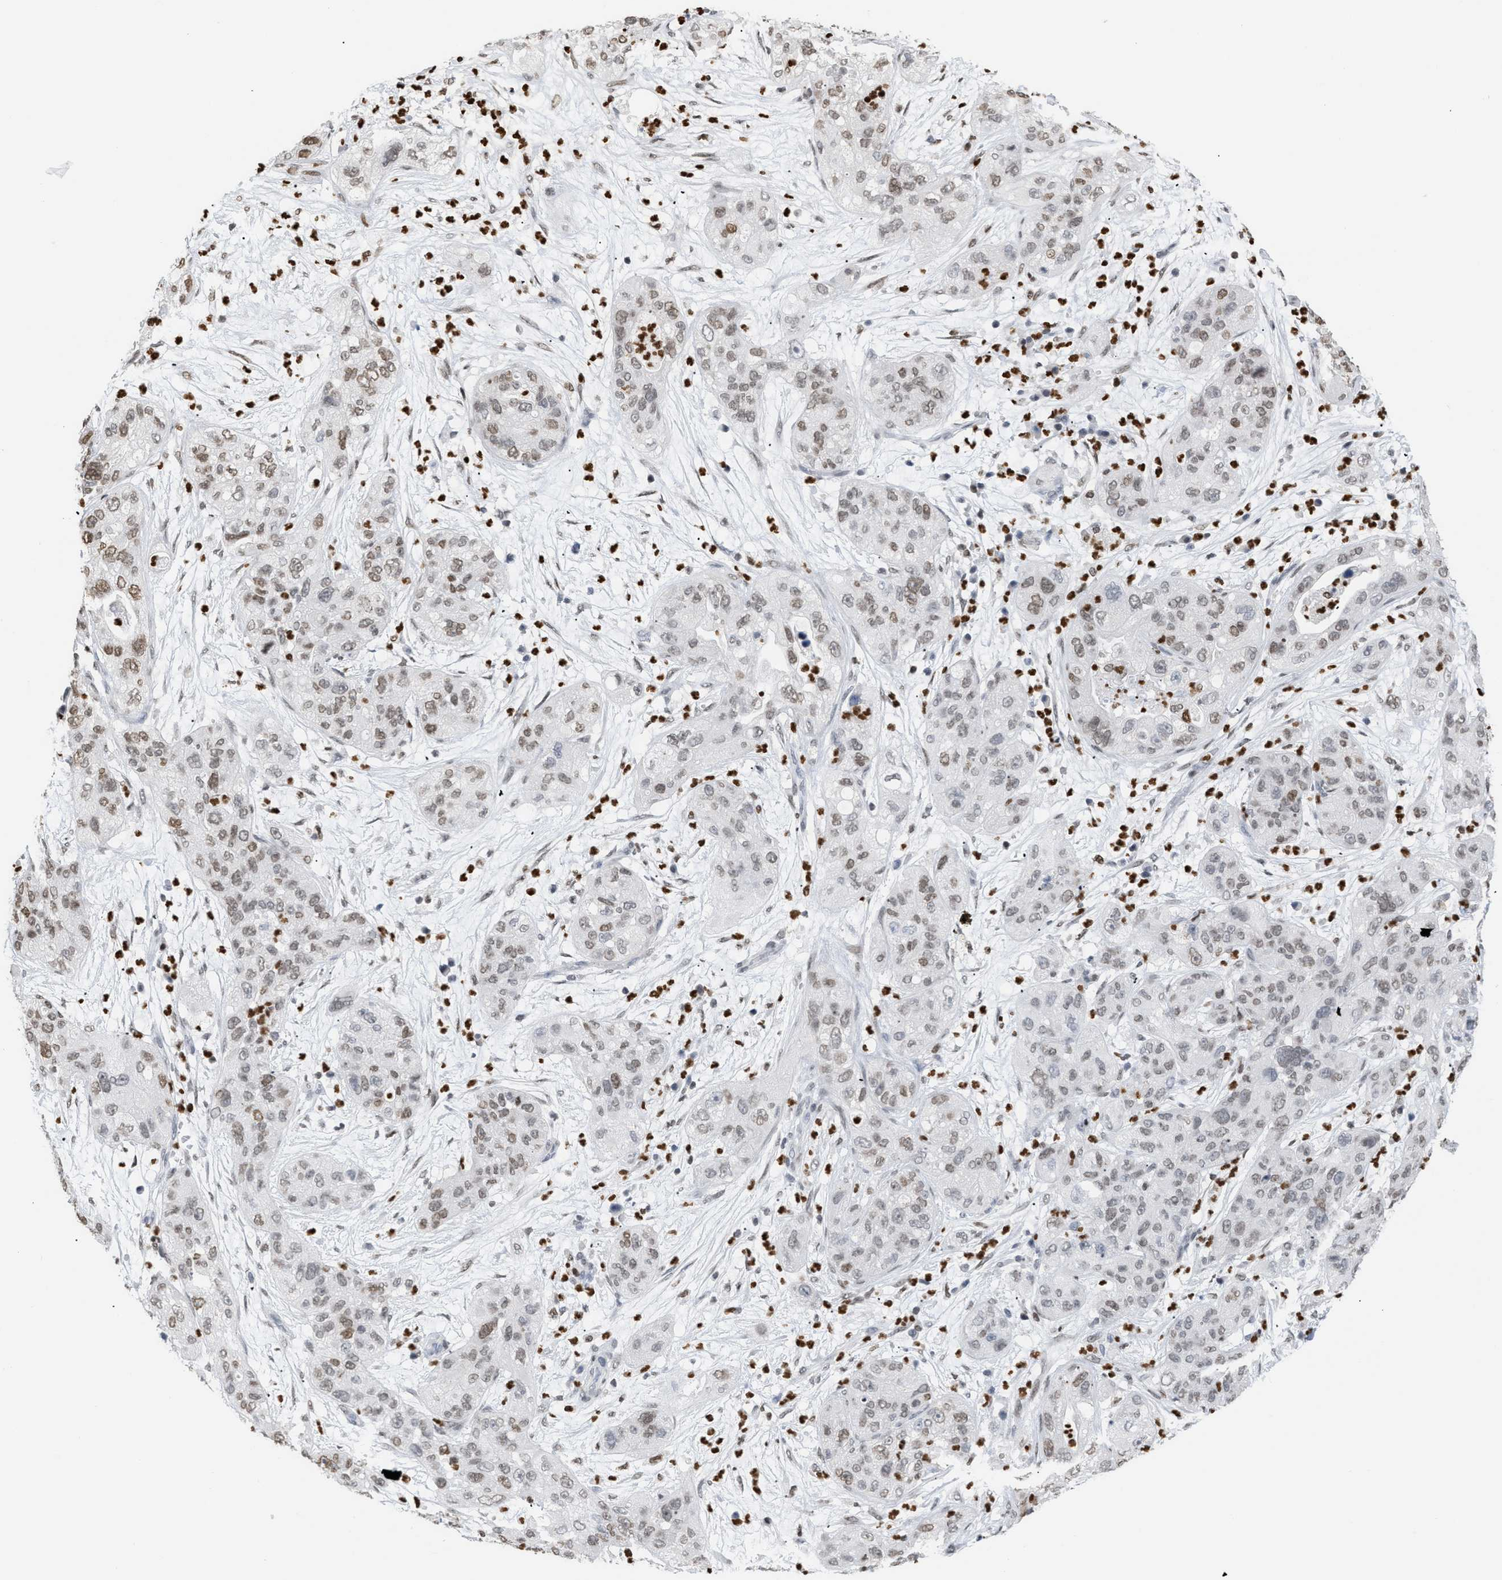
{"staining": {"intensity": "weak", "quantity": "25%-75%", "location": "nuclear"}, "tissue": "pancreatic cancer", "cell_type": "Tumor cells", "image_type": "cancer", "snomed": [{"axis": "morphology", "description": "Adenocarcinoma, NOS"}, {"axis": "topography", "description": "Pancreas"}], "caption": "Immunohistochemical staining of pancreatic cancer displays low levels of weak nuclear protein staining in approximately 25%-75% of tumor cells. (IHC, brightfield microscopy, high magnification).", "gene": "HMGN2", "patient": {"sex": "female", "age": 78}}